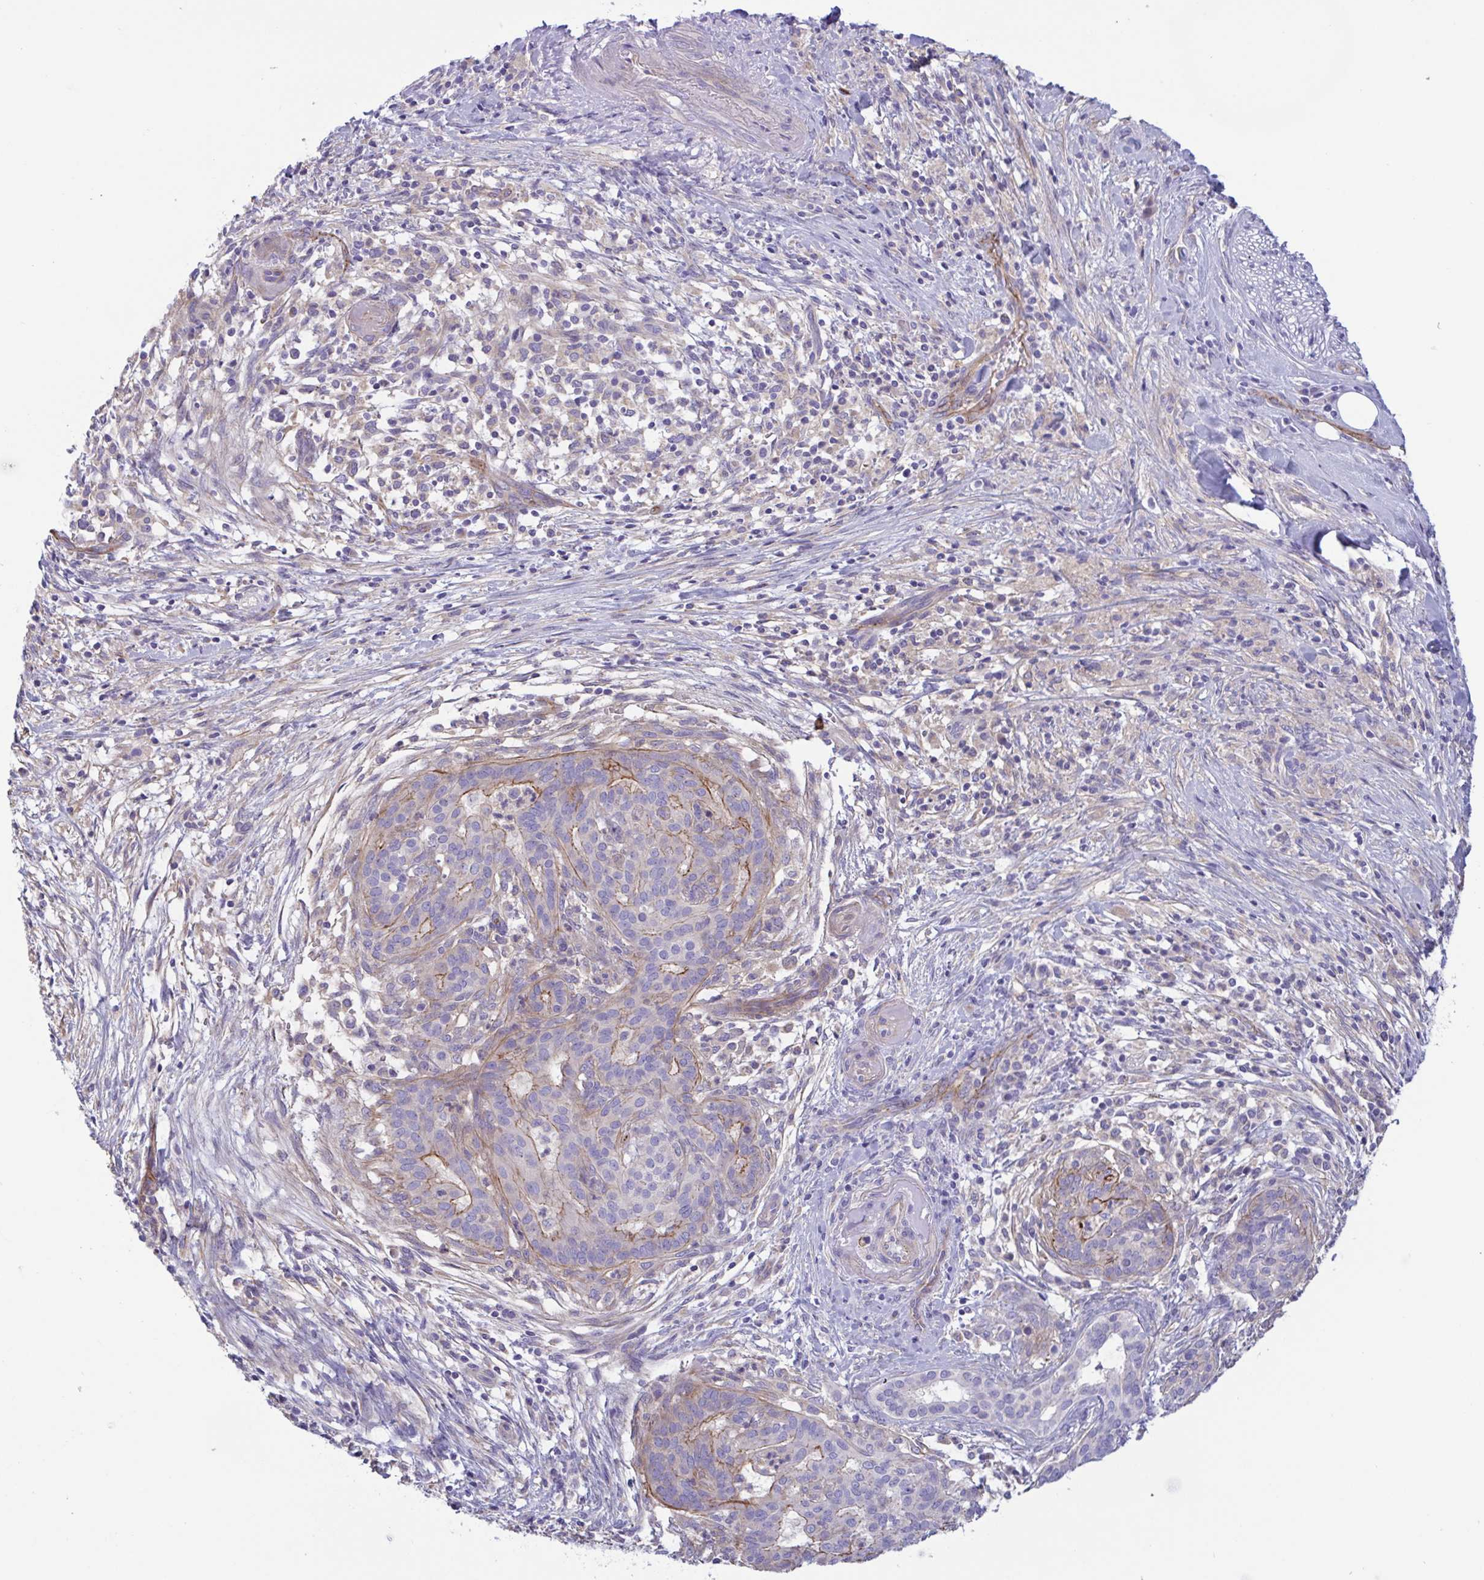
{"staining": {"intensity": "moderate", "quantity": "<25%", "location": "cytoplasmic/membranous"}, "tissue": "pancreatic cancer", "cell_type": "Tumor cells", "image_type": "cancer", "snomed": [{"axis": "morphology", "description": "Adenocarcinoma, NOS"}, {"axis": "topography", "description": "Pancreas"}], "caption": "Immunohistochemistry (IHC) micrograph of neoplastic tissue: pancreatic adenocarcinoma stained using immunohistochemistry shows low levels of moderate protein expression localized specifically in the cytoplasmic/membranous of tumor cells, appearing as a cytoplasmic/membranous brown color.", "gene": "OXLD1", "patient": {"sex": "male", "age": 44}}